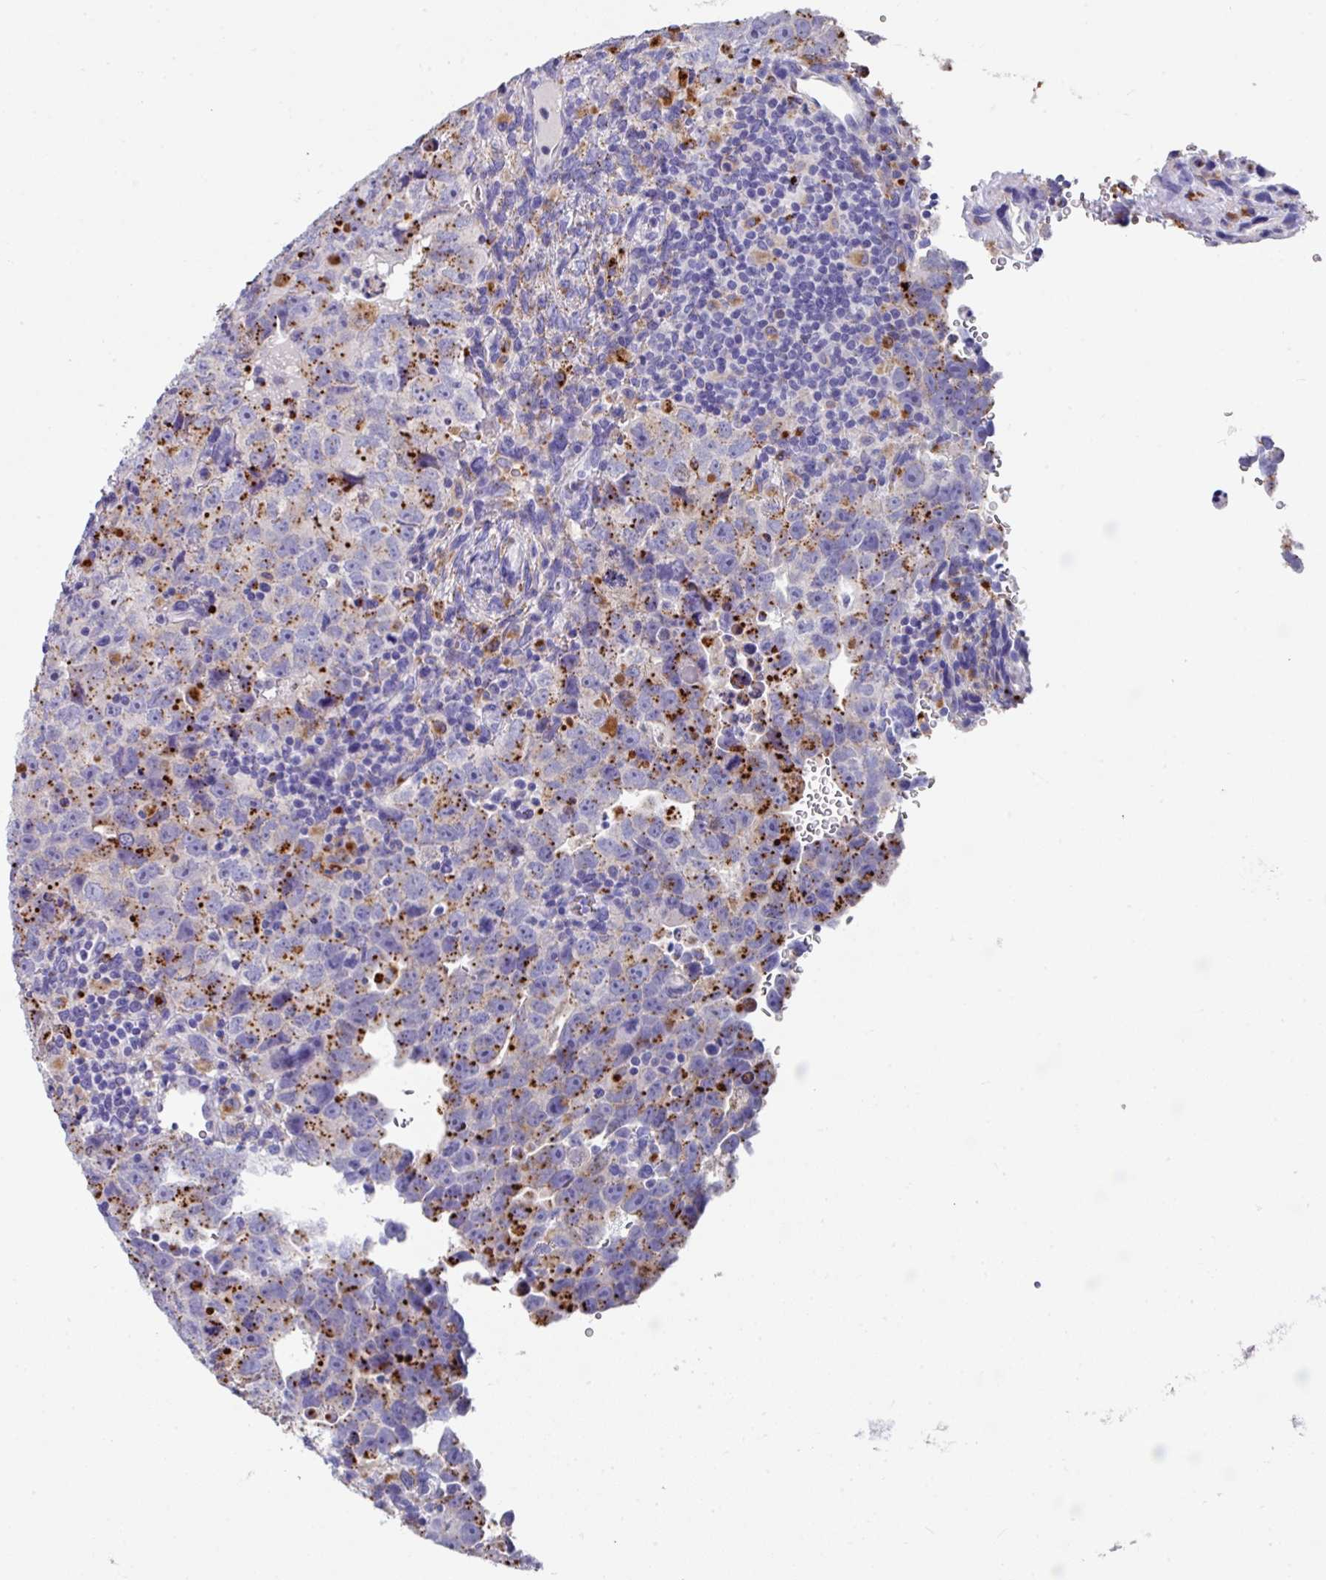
{"staining": {"intensity": "strong", "quantity": "25%-75%", "location": "cytoplasmic/membranous"}, "tissue": "testis cancer", "cell_type": "Tumor cells", "image_type": "cancer", "snomed": [{"axis": "morphology", "description": "Carcinoma, Embryonal, NOS"}, {"axis": "topography", "description": "Testis"}], "caption": "Immunohistochemistry micrograph of human testis cancer (embryonal carcinoma) stained for a protein (brown), which reveals high levels of strong cytoplasmic/membranous expression in about 25%-75% of tumor cells.", "gene": "CPVL", "patient": {"sex": "male", "age": 24}}